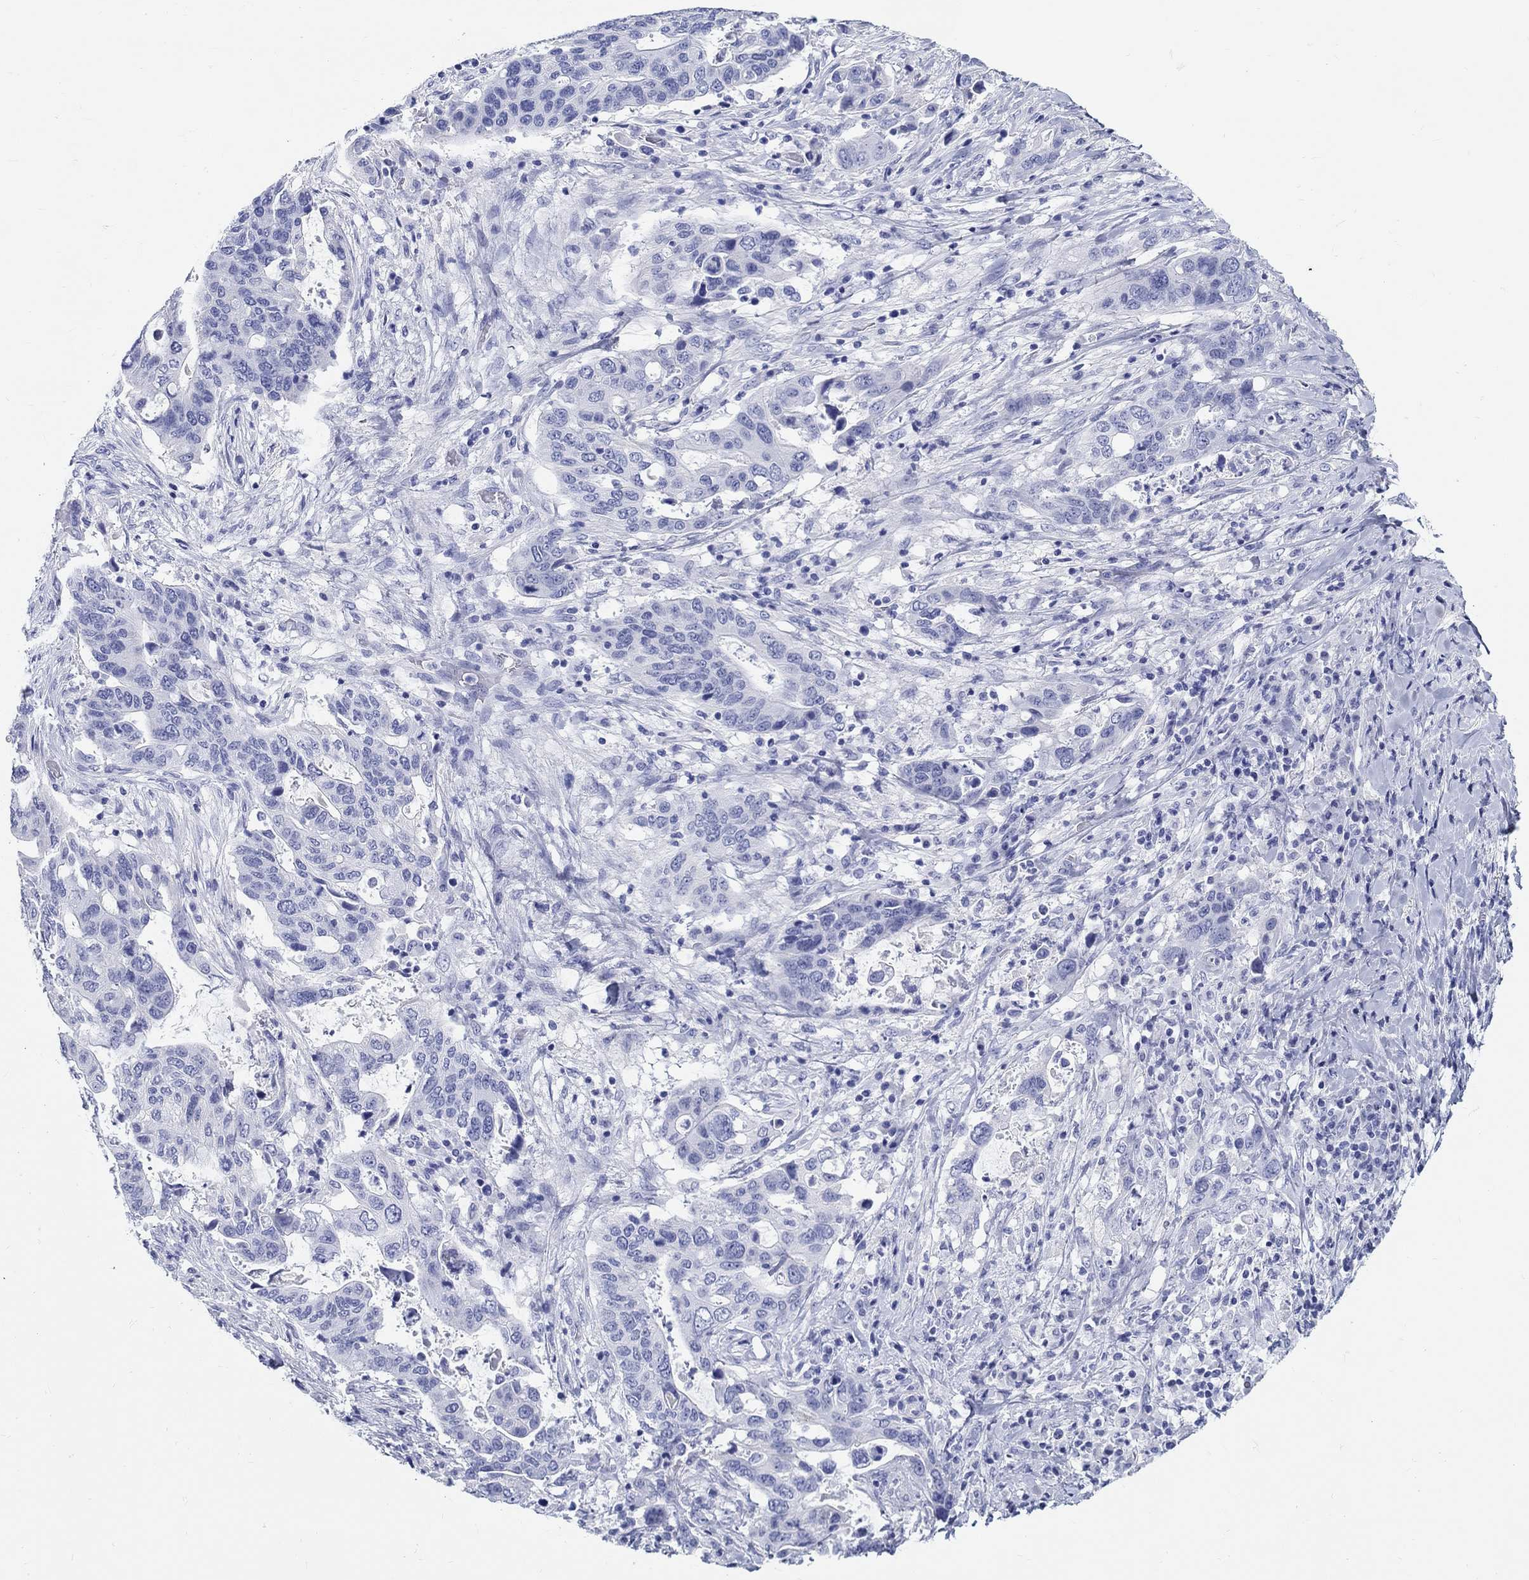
{"staining": {"intensity": "negative", "quantity": "none", "location": "none"}, "tissue": "stomach cancer", "cell_type": "Tumor cells", "image_type": "cancer", "snomed": [{"axis": "morphology", "description": "Adenocarcinoma, NOS"}, {"axis": "topography", "description": "Stomach"}], "caption": "Immunohistochemistry of human stomach adenocarcinoma exhibits no positivity in tumor cells.", "gene": "CRYGS", "patient": {"sex": "male", "age": 54}}